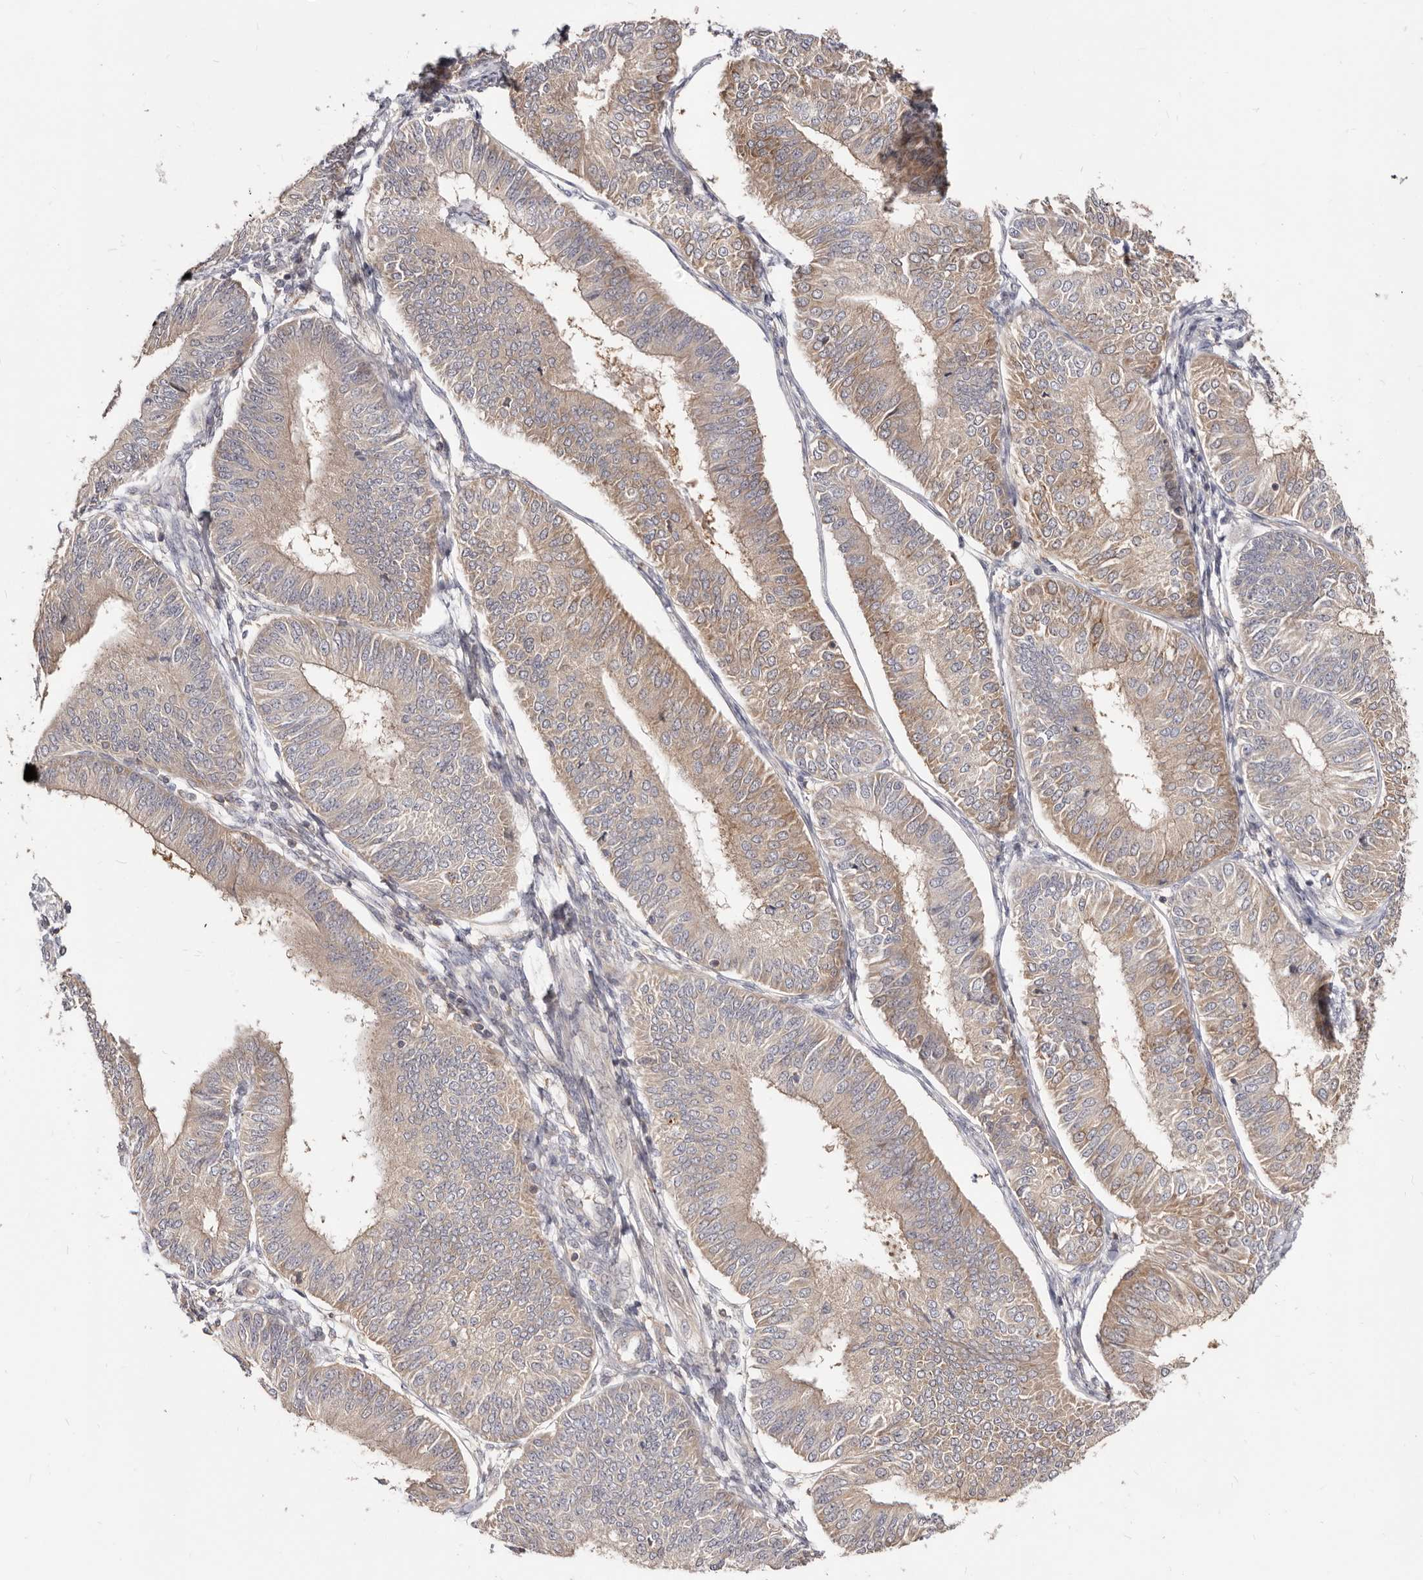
{"staining": {"intensity": "weak", "quantity": "25%-75%", "location": "cytoplasmic/membranous"}, "tissue": "endometrial cancer", "cell_type": "Tumor cells", "image_type": "cancer", "snomed": [{"axis": "morphology", "description": "Adenocarcinoma, NOS"}, {"axis": "topography", "description": "Endometrium"}], "caption": "Immunohistochemical staining of endometrial cancer reveals low levels of weak cytoplasmic/membranous protein staining in about 25%-75% of tumor cells.", "gene": "TC2N", "patient": {"sex": "female", "age": 58}}